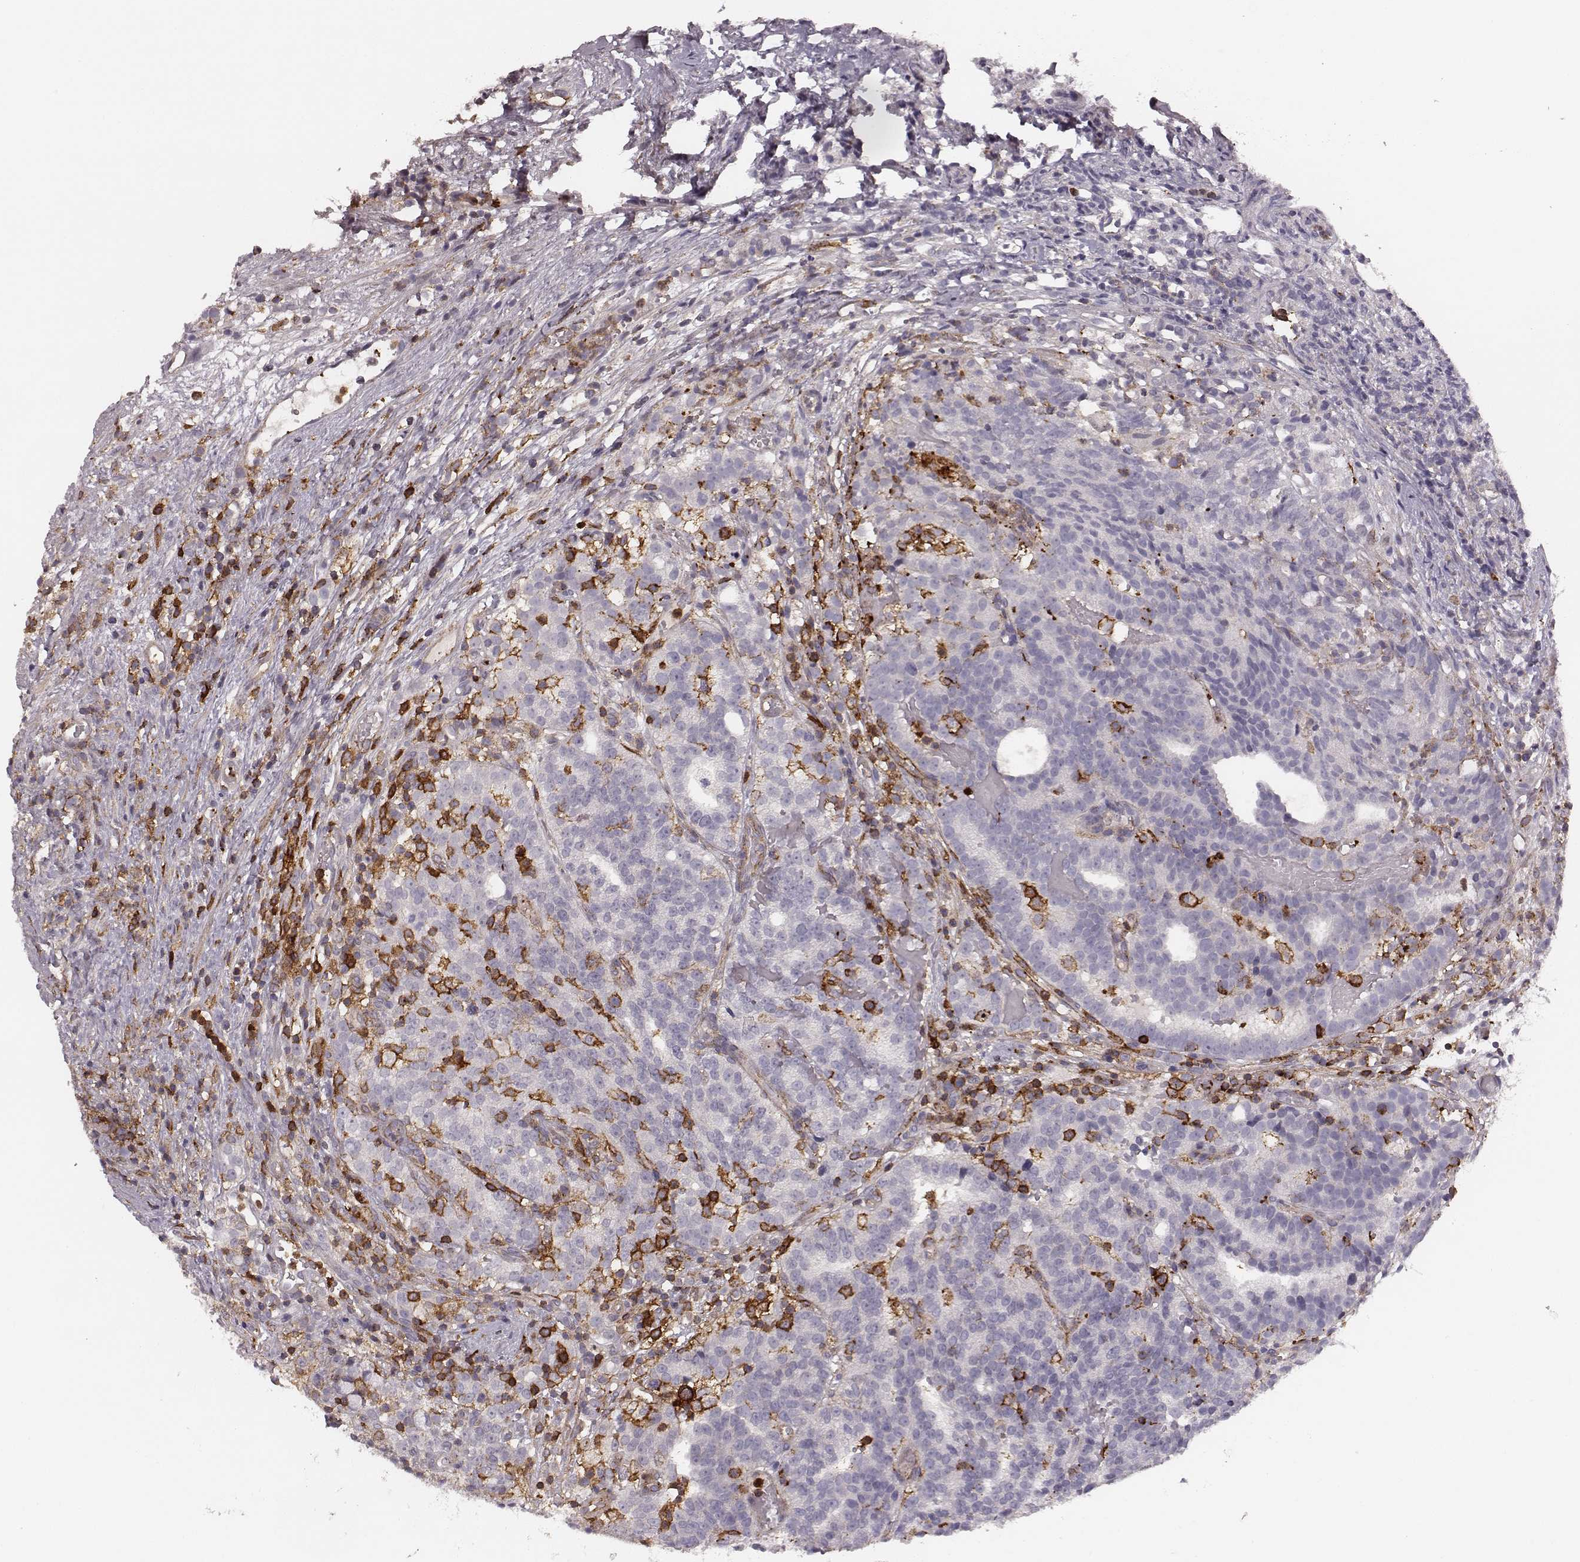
{"staining": {"intensity": "negative", "quantity": "none", "location": "none"}, "tissue": "prostate cancer", "cell_type": "Tumor cells", "image_type": "cancer", "snomed": [{"axis": "morphology", "description": "Adenocarcinoma, High grade"}, {"axis": "topography", "description": "Prostate"}], "caption": "Immunohistochemistry micrograph of neoplastic tissue: human adenocarcinoma (high-grade) (prostate) stained with DAB (3,3'-diaminobenzidine) displays no significant protein expression in tumor cells.", "gene": "ZYX", "patient": {"sex": "male", "age": 53}}